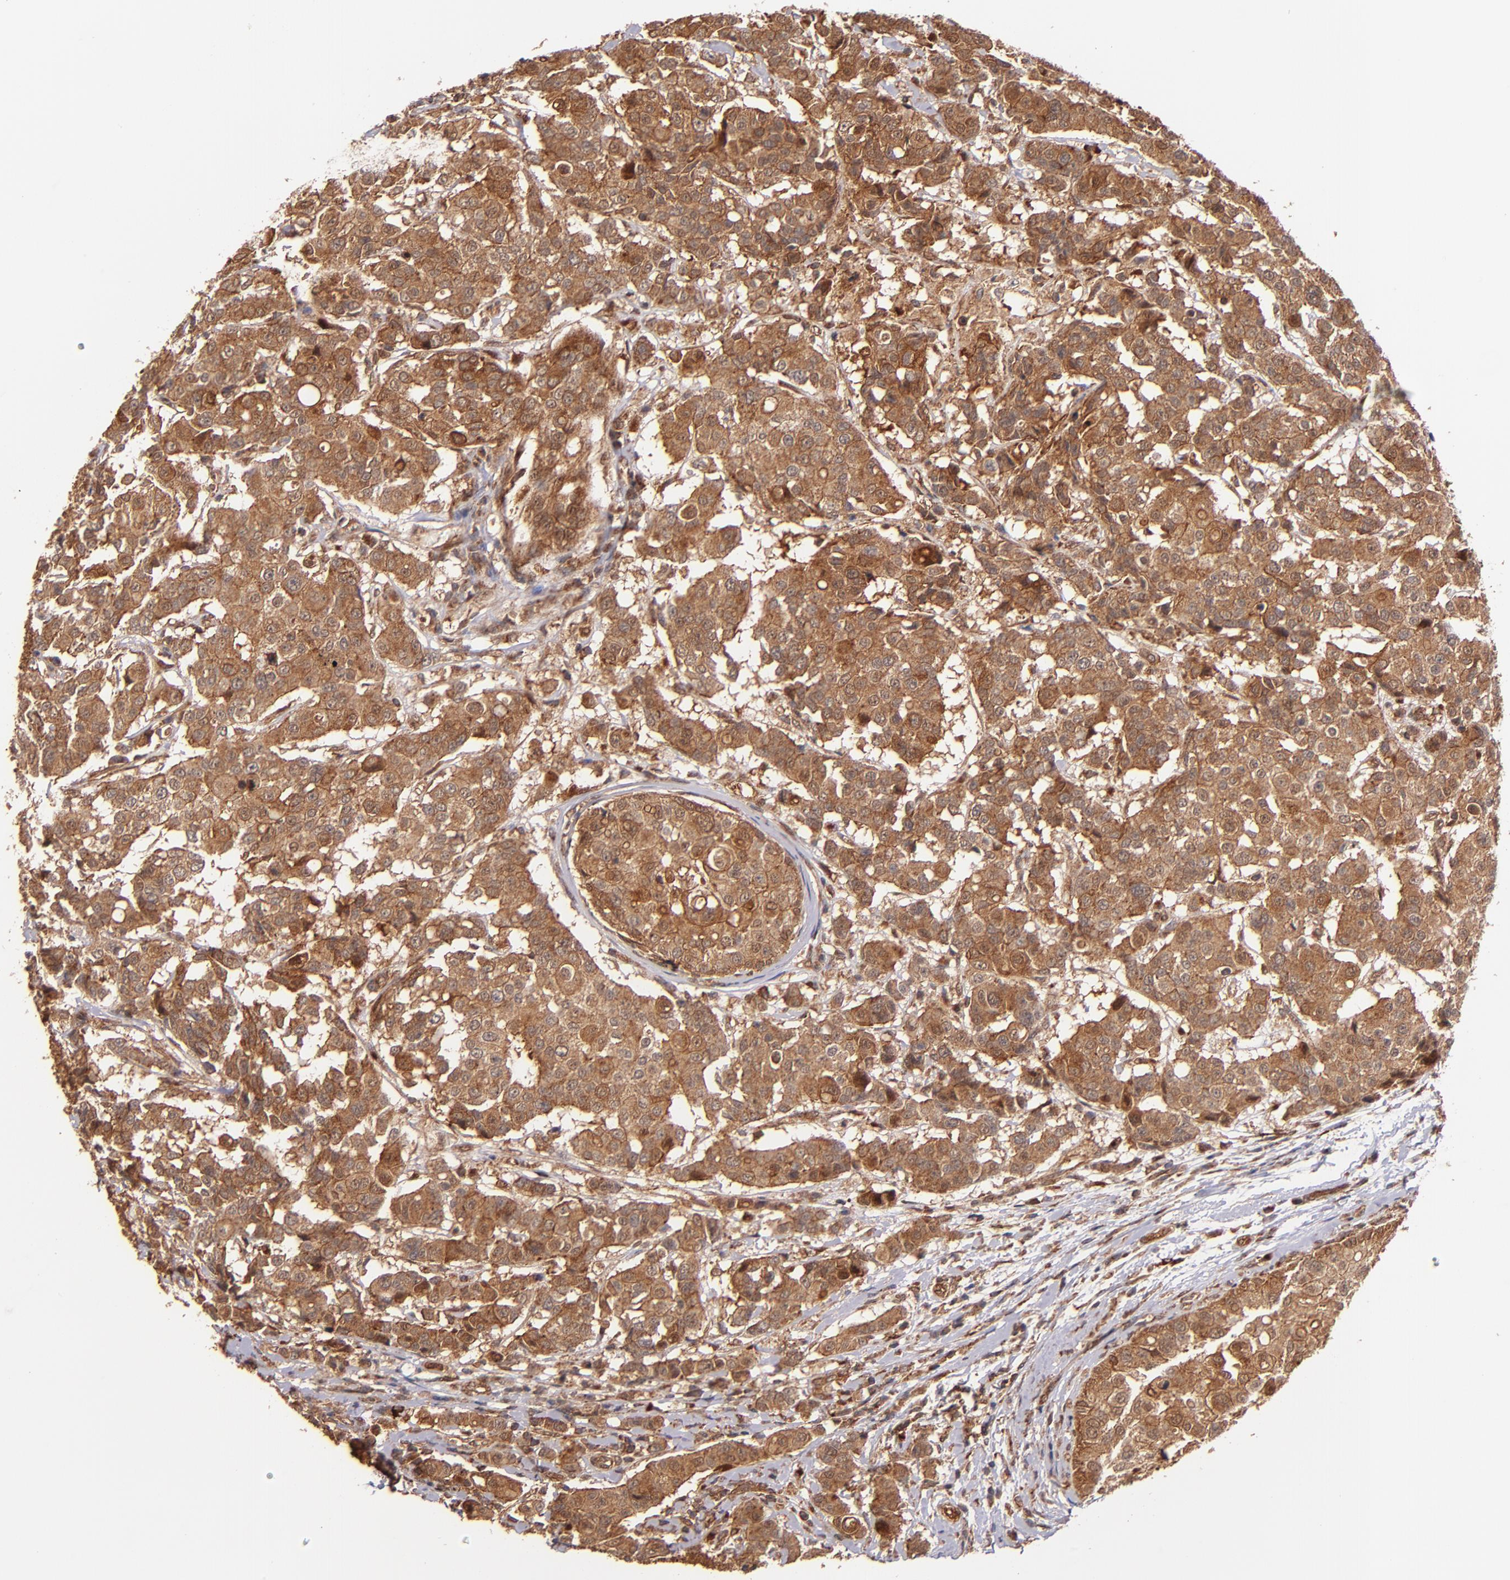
{"staining": {"intensity": "strong", "quantity": ">75%", "location": "cytoplasmic/membranous"}, "tissue": "breast cancer", "cell_type": "Tumor cells", "image_type": "cancer", "snomed": [{"axis": "morphology", "description": "Duct carcinoma"}, {"axis": "topography", "description": "Breast"}], "caption": "Brown immunohistochemical staining in breast cancer shows strong cytoplasmic/membranous positivity in about >75% of tumor cells.", "gene": "STX8", "patient": {"sex": "female", "age": 27}}